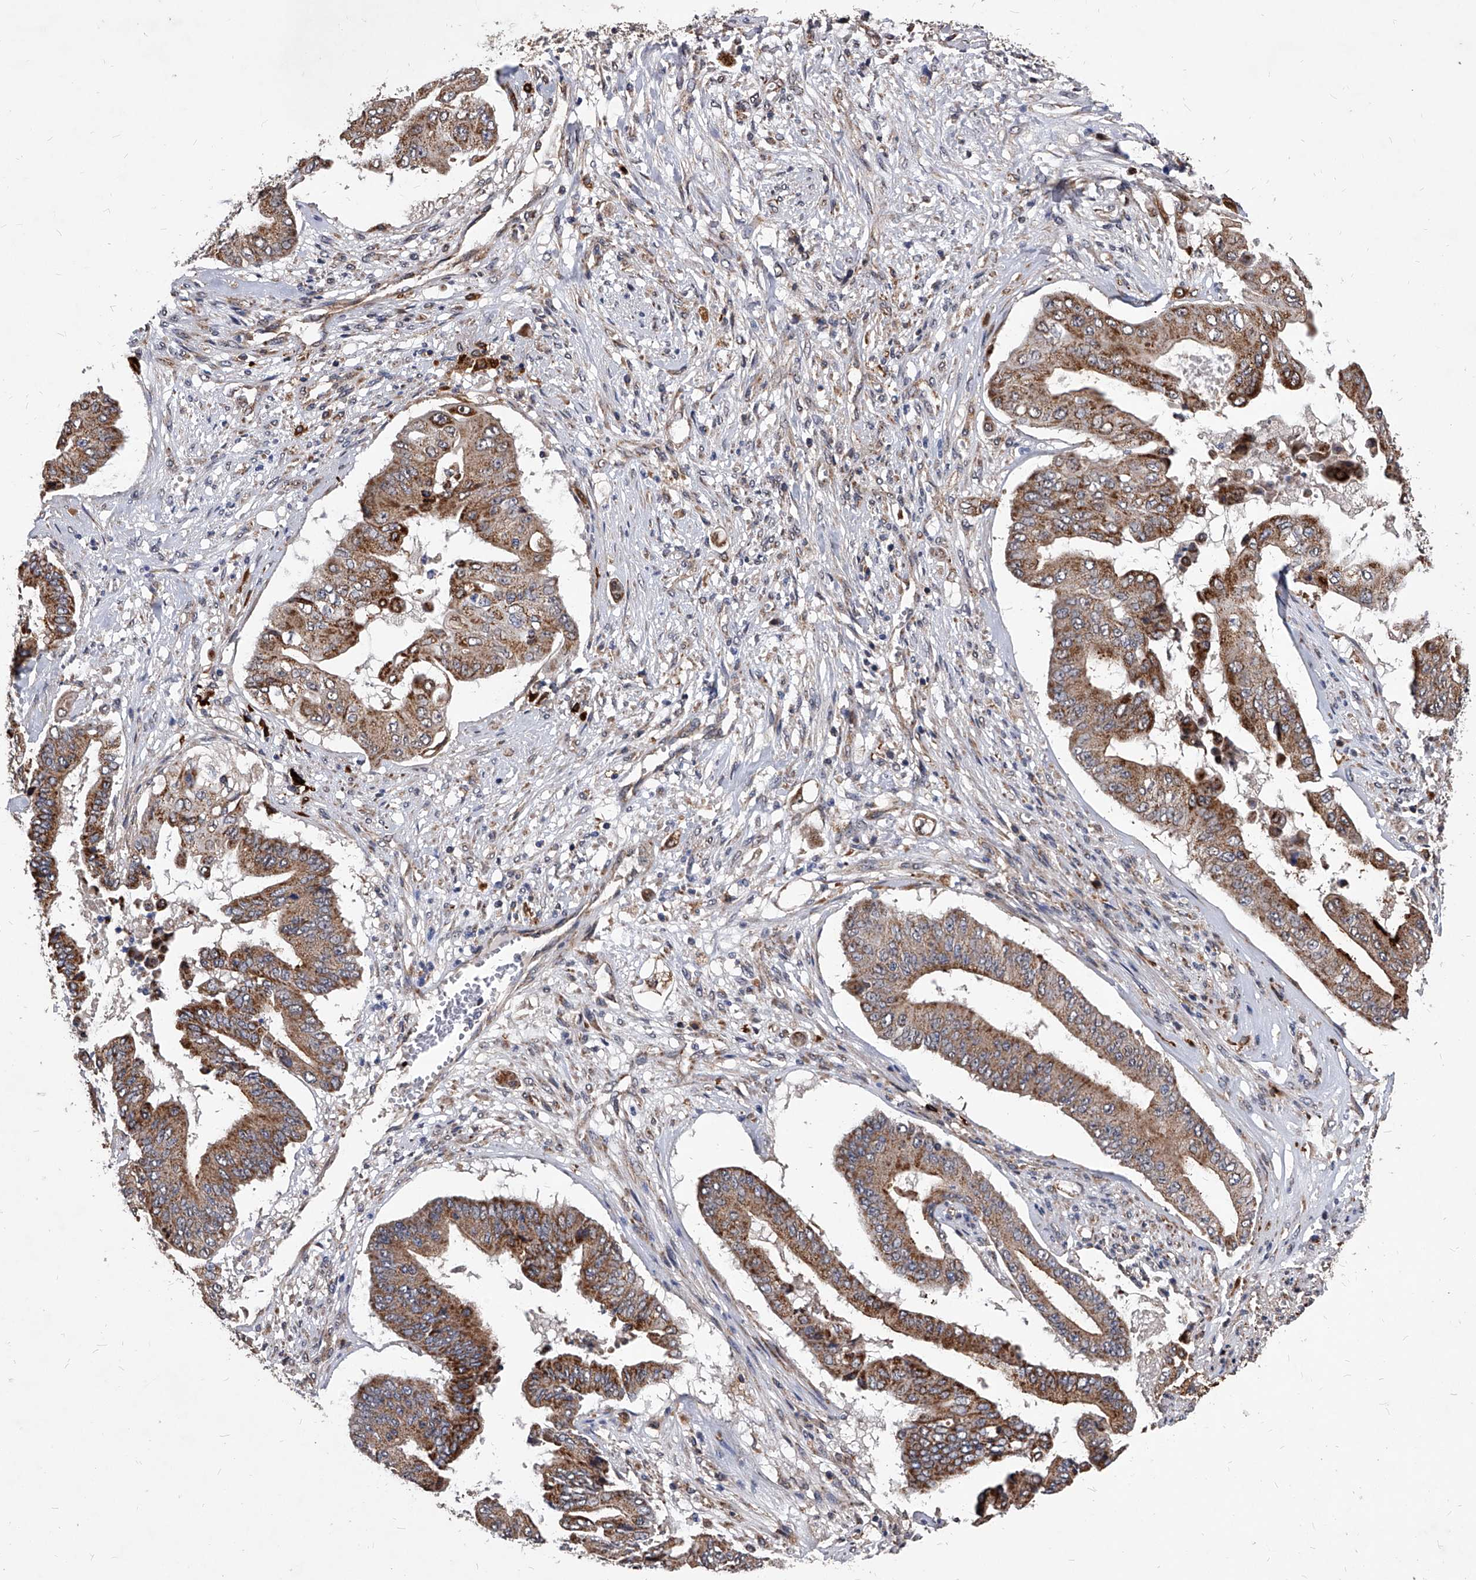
{"staining": {"intensity": "moderate", "quantity": ">75%", "location": "cytoplasmic/membranous"}, "tissue": "pancreatic cancer", "cell_type": "Tumor cells", "image_type": "cancer", "snomed": [{"axis": "morphology", "description": "Adenocarcinoma, NOS"}, {"axis": "topography", "description": "Pancreas"}], "caption": "A brown stain highlights moderate cytoplasmic/membranous expression of a protein in pancreatic cancer tumor cells. The staining was performed using DAB (3,3'-diaminobenzidine), with brown indicating positive protein expression. Nuclei are stained blue with hematoxylin.", "gene": "SOBP", "patient": {"sex": "female", "age": 77}}